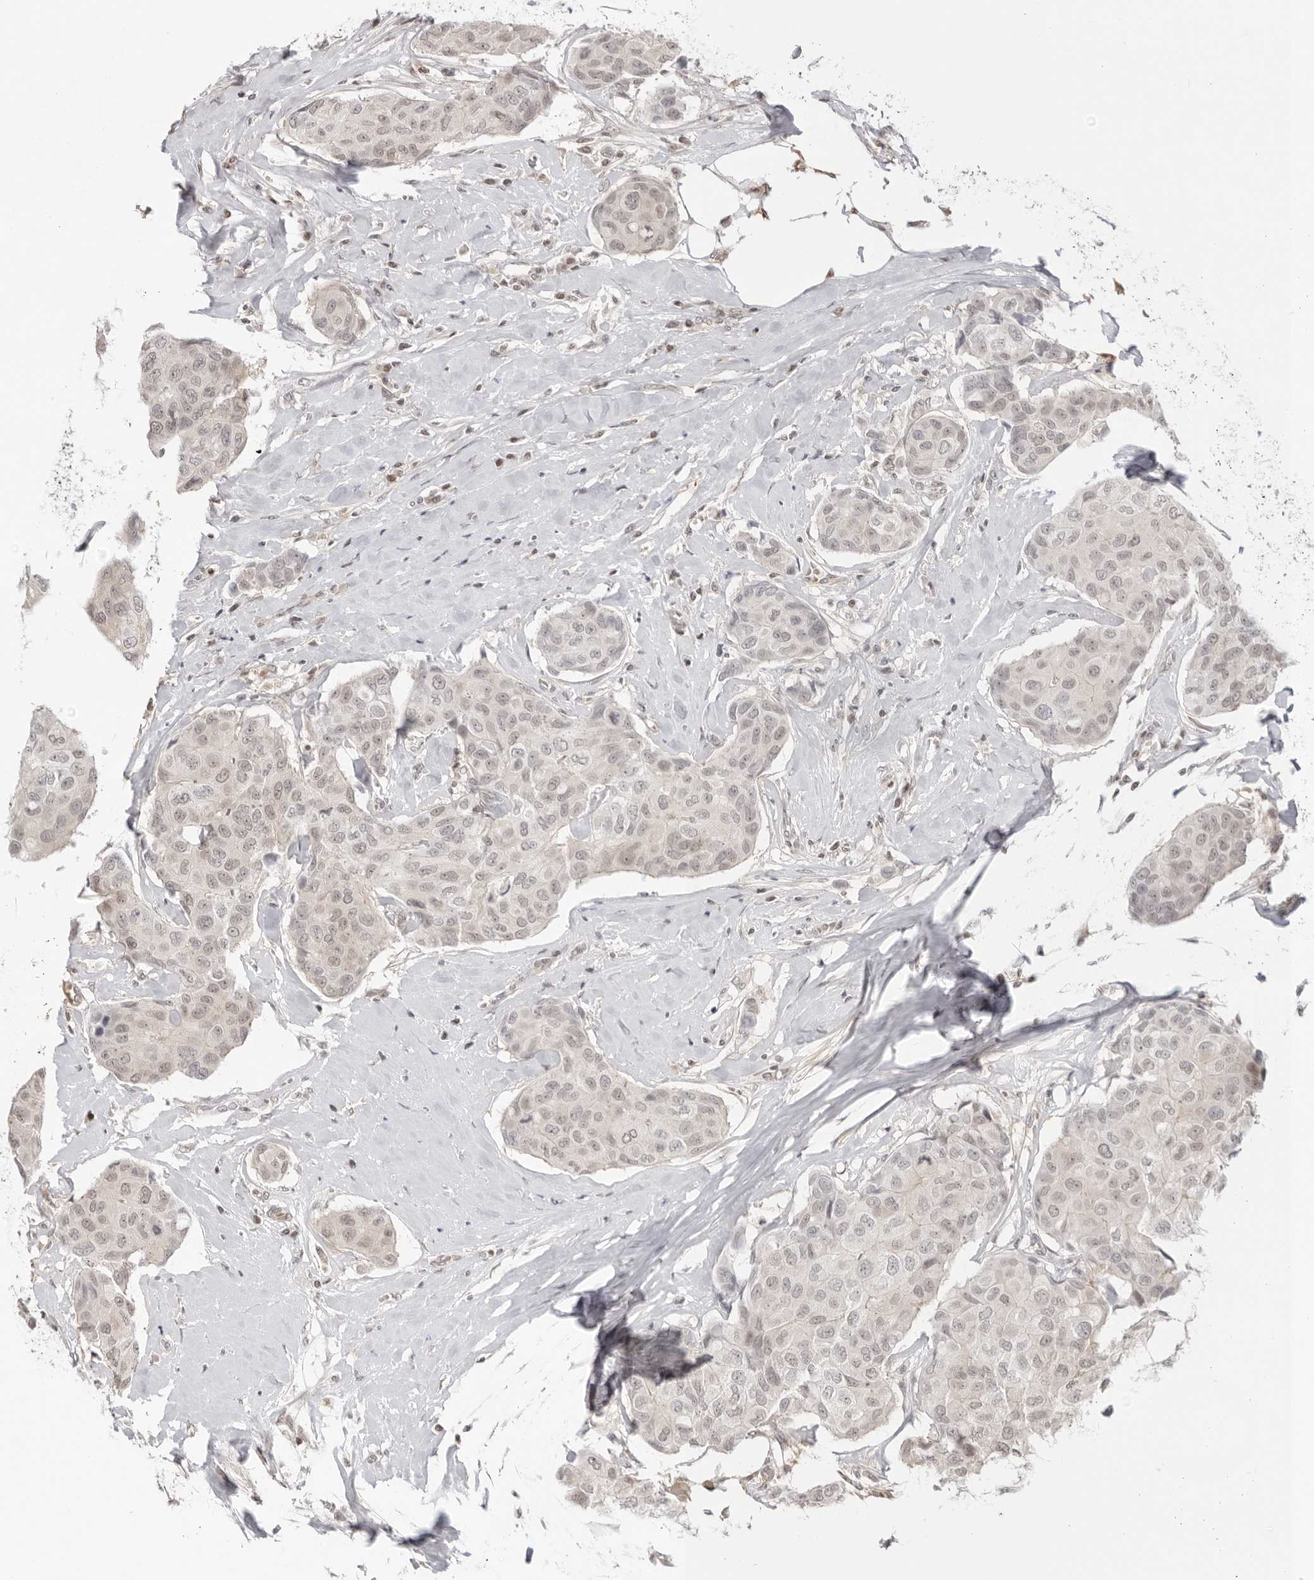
{"staining": {"intensity": "negative", "quantity": "none", "location": "none"}, "tissue": "breast cancer", "cell_type": "Tumor cells", "image_type": "cancer", "snomed": [{"axis": "morphology", "description": "Duct carcinoma"}, {"axis": "topography", "description": "Breast"}], "caption": "A photomicrograph of human breast infiltrating ductal carcinoma is negative for staining in tumor cells.", "gene": "RNF146", "patient": {"sex": "female", "age": 80}}